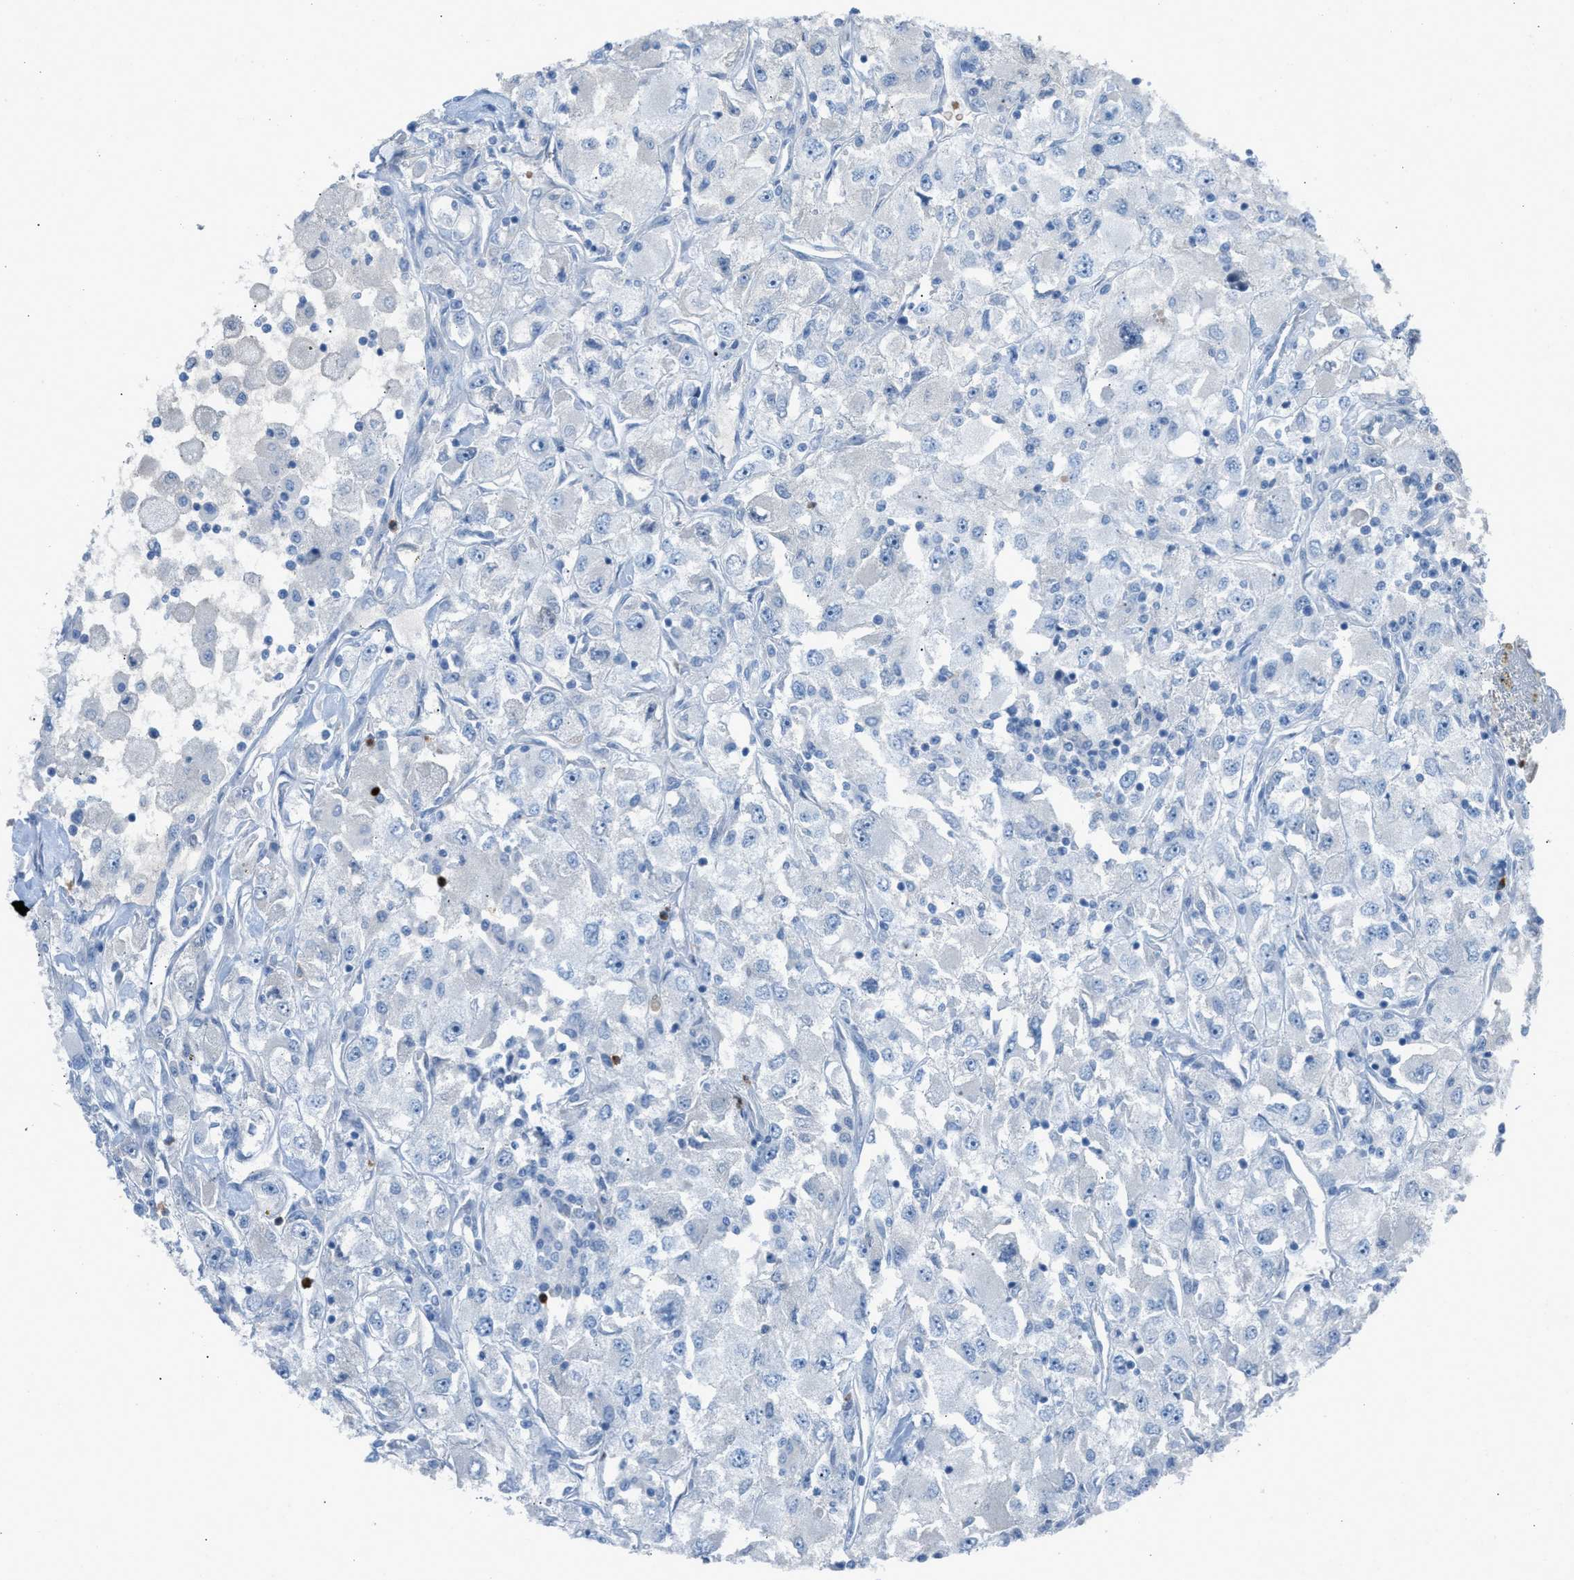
{"staining": {"intensity": "negative", "quantity": "none", "location": "none"}, "tissue": "renal cancer", "cell_type": "Tumor cells", "image_type": "cancer", "snomed": [{"axis": "morphology", "description": "Adenocarcinoma, NOS"}, {"axis": "topography", "description": "Kidney"}], "caption": "IHC image of human adenocarcinoma (renal) stained for a protein (brown), which reveals no expression in tumor cells.", "gene": "CFAP77", "patient": {"sex": "female", "age": 52}}